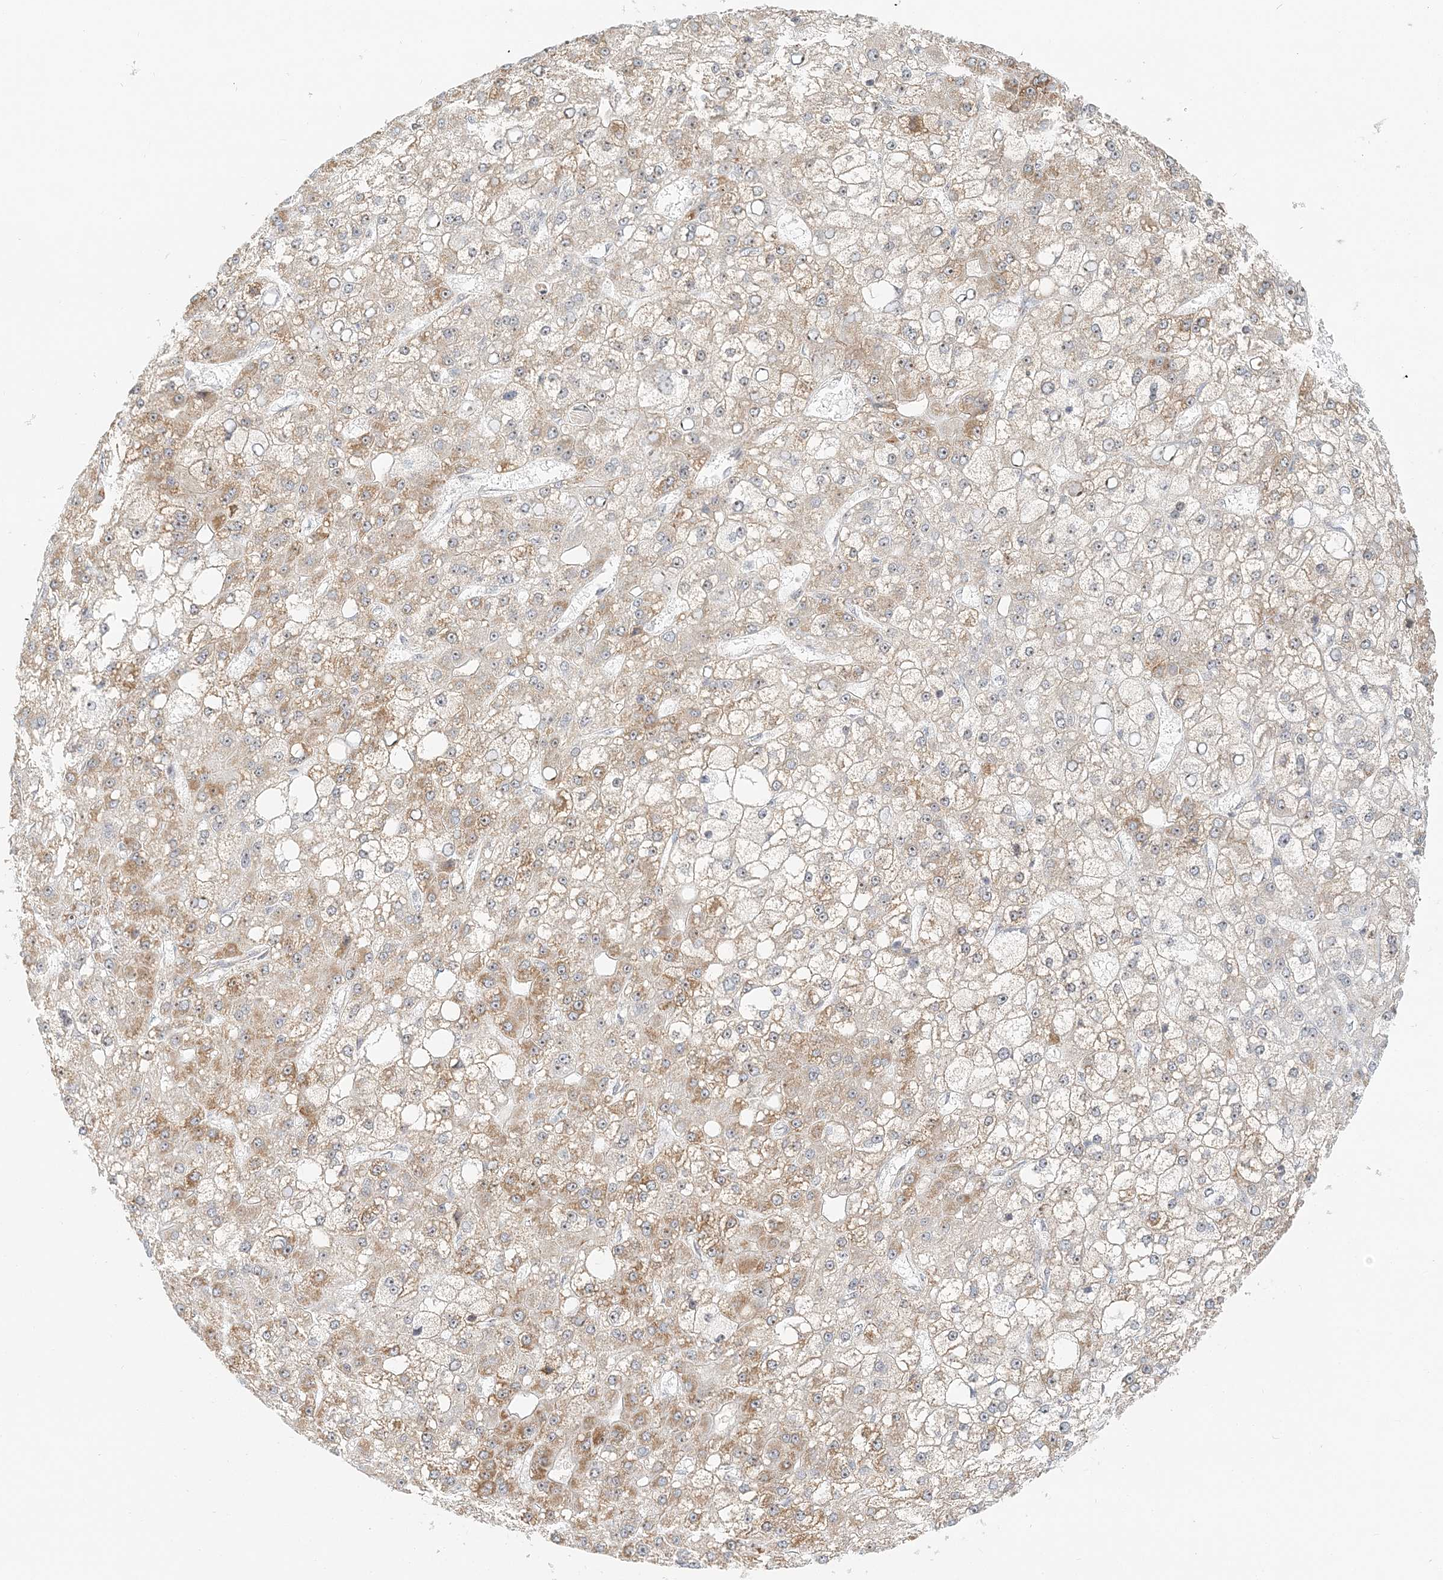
{"staining": {"intensity": "moderate", "quantity": "25%-75%", "location": "cytoplasmic/membranous"}, "tissue": "liver cancer", "cell_type": "Tumor cells", "image_type": "cancer", "snomed": [{"axis": "morphology", "description": "Carcinoma, Hepatocellular, NOS"}, {"axis": "topography", "description": "Liver"}], "caption": "Immunohistochemistry (IHC) staining of liver hepatocellular carcinoma, which displays medium levels of moderate cytoplasmic/membranous staining in about 25%-75% of tumor cells indicating moderate cytoplasmic/membranous protein staining. The staining was performed using DAB (3,3'-diaminobenzidine) (brown) for protein detection and nuclei were counterstained in hematoxylin (blue).", "gene": "UBE2F", "patient": {"sex": "male", "age": 67}}